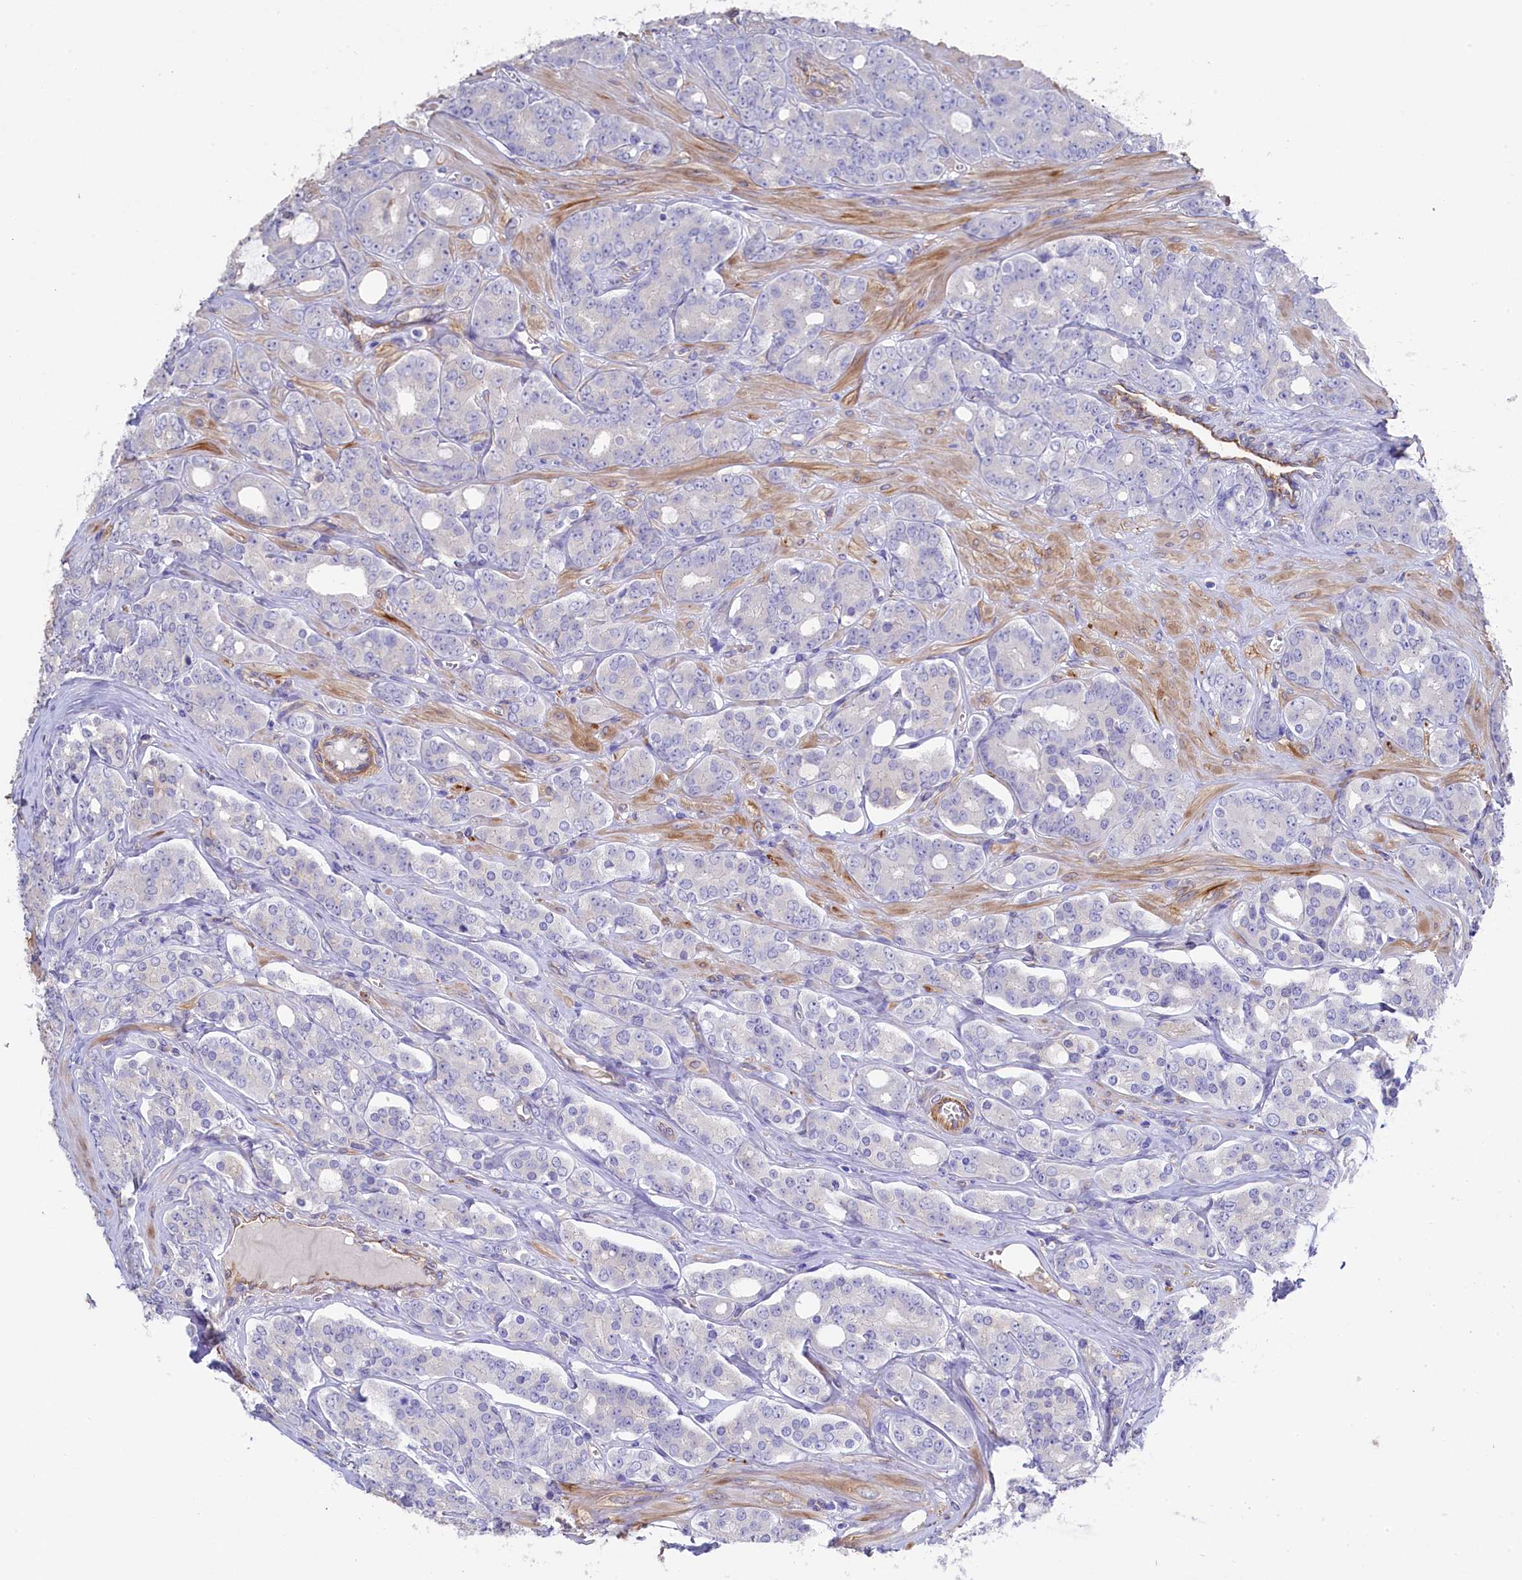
{"staining": {"intensity": "negative", "quantity": "none", "location": "none"}, "tissue": "prostate cancer", "cell_type": "Tumor cells", "image_type": "cancer", "snomed": [{"axis": "morphology", "description": "Adenocarcinoma, High grade"}, {"axis": "topography", "description": "Prostate"}], "caption": "A high-resolution image shows IHC staining of prostate adenocarcinoma (high-grade), which demonstrates no significant expression in tumor cells.", "gene": "LHFPL4", "patient": {"sex": "male", "age": 62}}